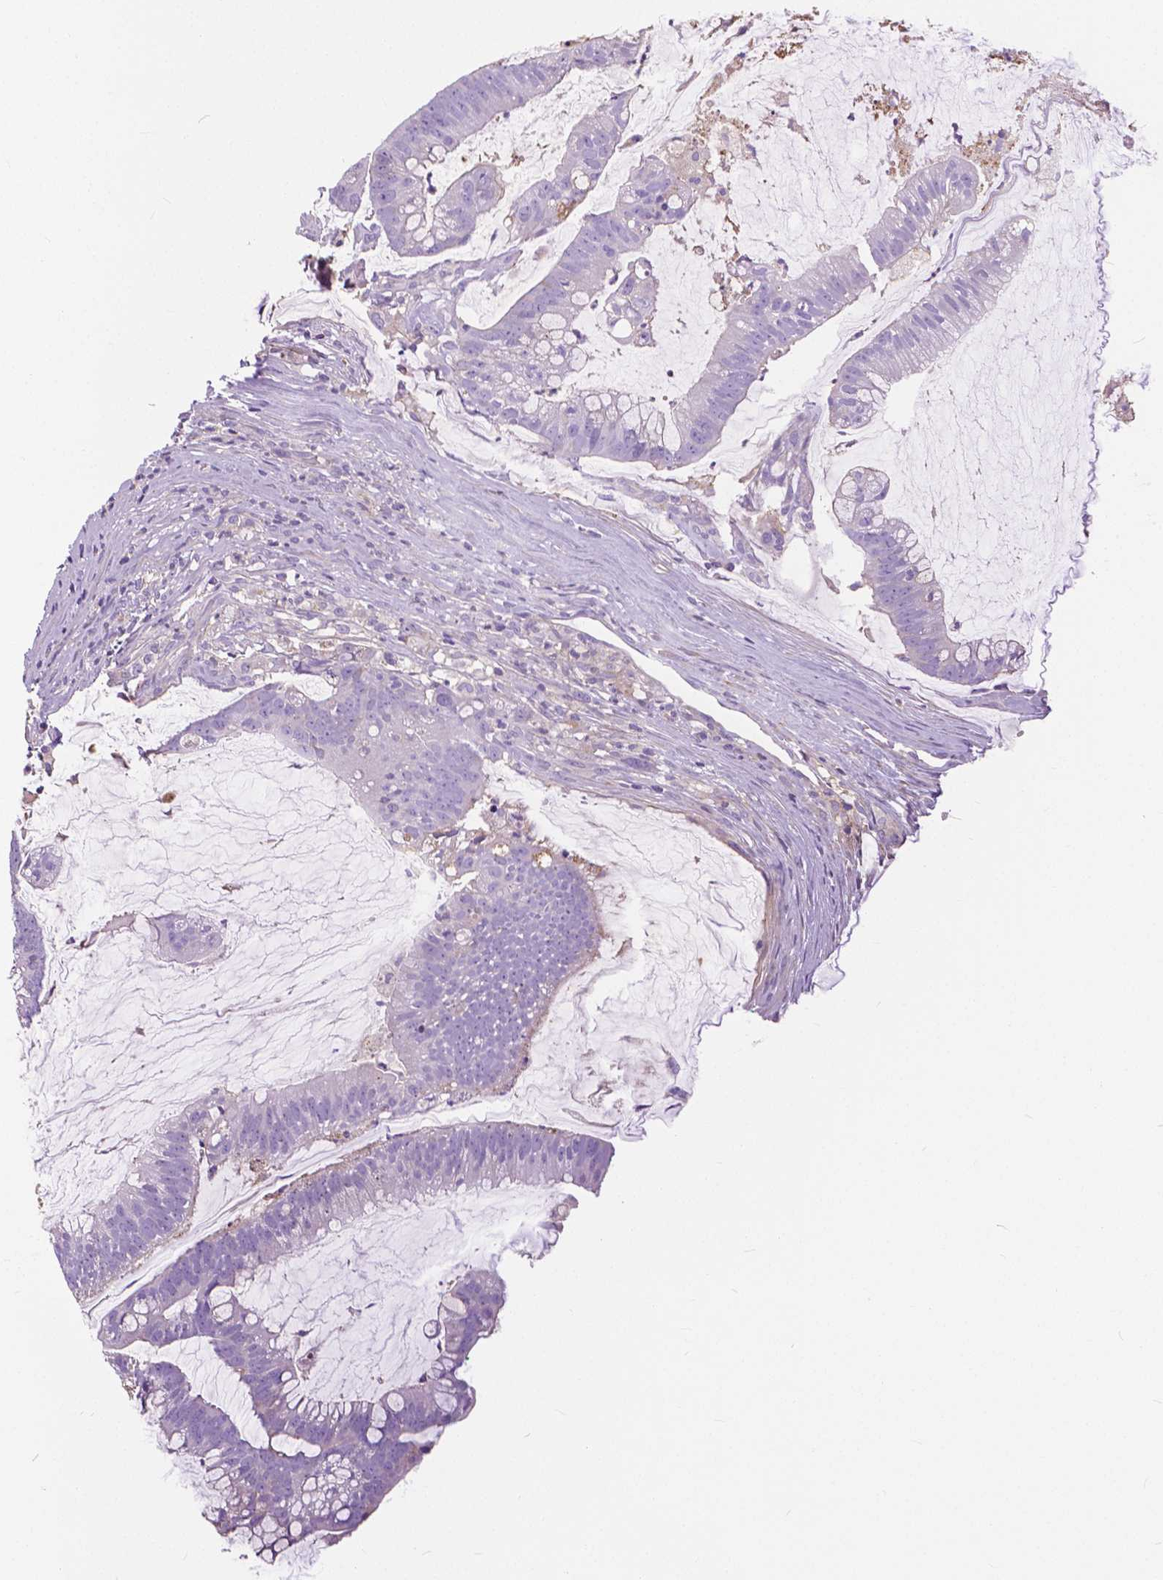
{"staining": {"intensity": "negative", "quantity": "none", "location": "none"}, "tissue": "colorectal cancer", "cell_type": "Tumor cells", "image_type": "cancer", "snomed": [{"axis": "morphology", "description": "Adenocarcinoma, NOS"}, {"axis": "topography", "description": "Colon"}], "caption": "A micrograph of human colorectal cancer is negative for staining in tumor cells.", "gene": "ANXA13", "patient": {"sex": "male", "age": 62}}